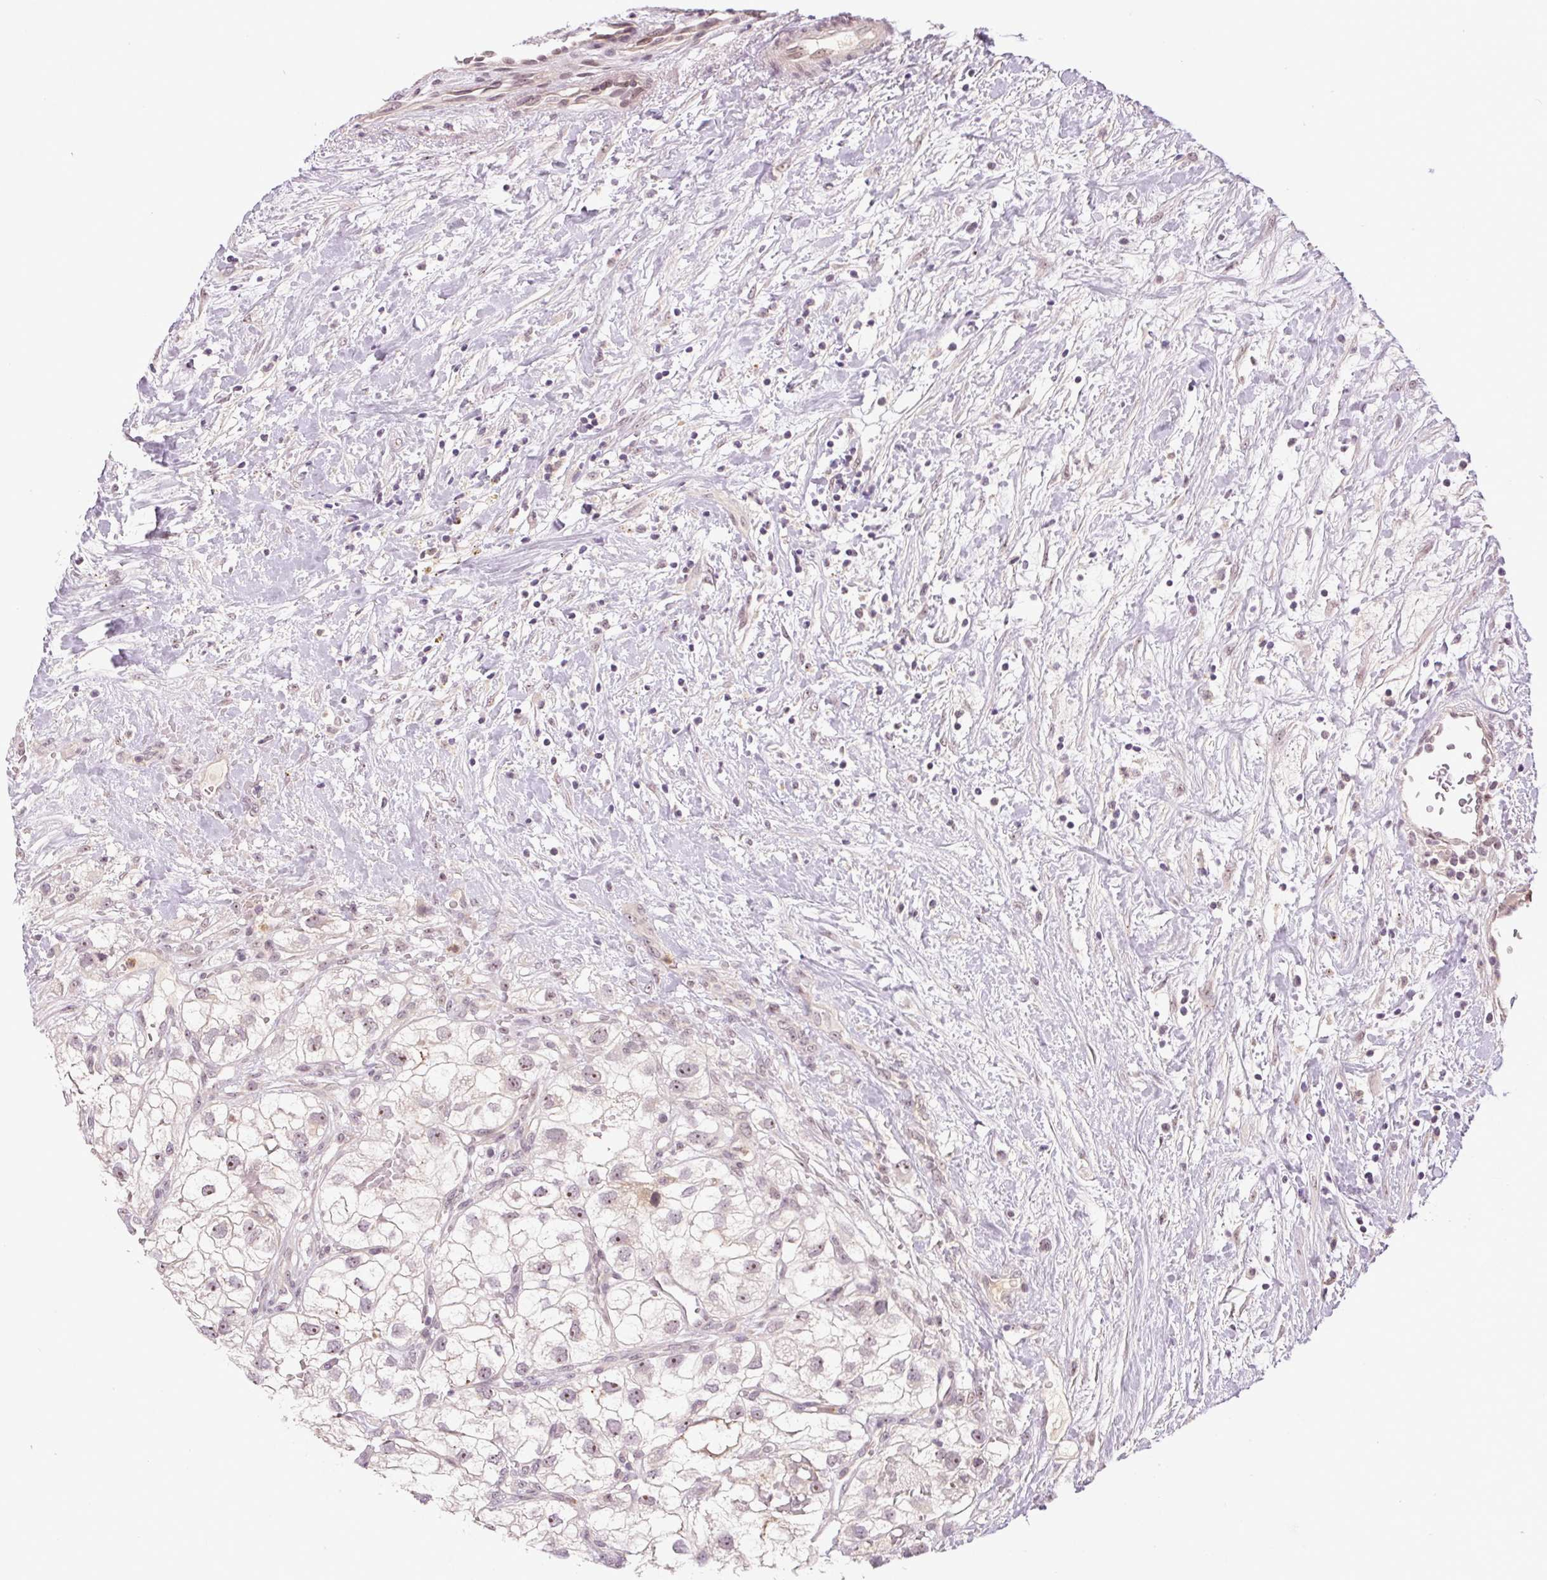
{"staining": {"intensity": "weak", "quantity": "25%-75%", "location": "nuclear"}, "tissue": "renal cancer", "cell_type": "Tumor cells", "image_type": "cancer", "snomed": [{"axis": "morphology", "description": "Adenocarcinoma, NOS"}, {"axis": "topography", "description": "Kidney"}], "caption": "An immunohistochemistry (IHC) histopathology image of neoplastic tissue is shown. Protein staining in brown shows weak nuclear positivity in adenocarcinoma (renal) within tumor cells.", "gene": "SGF29", "patient": {"sex": "male", "age": 59}}